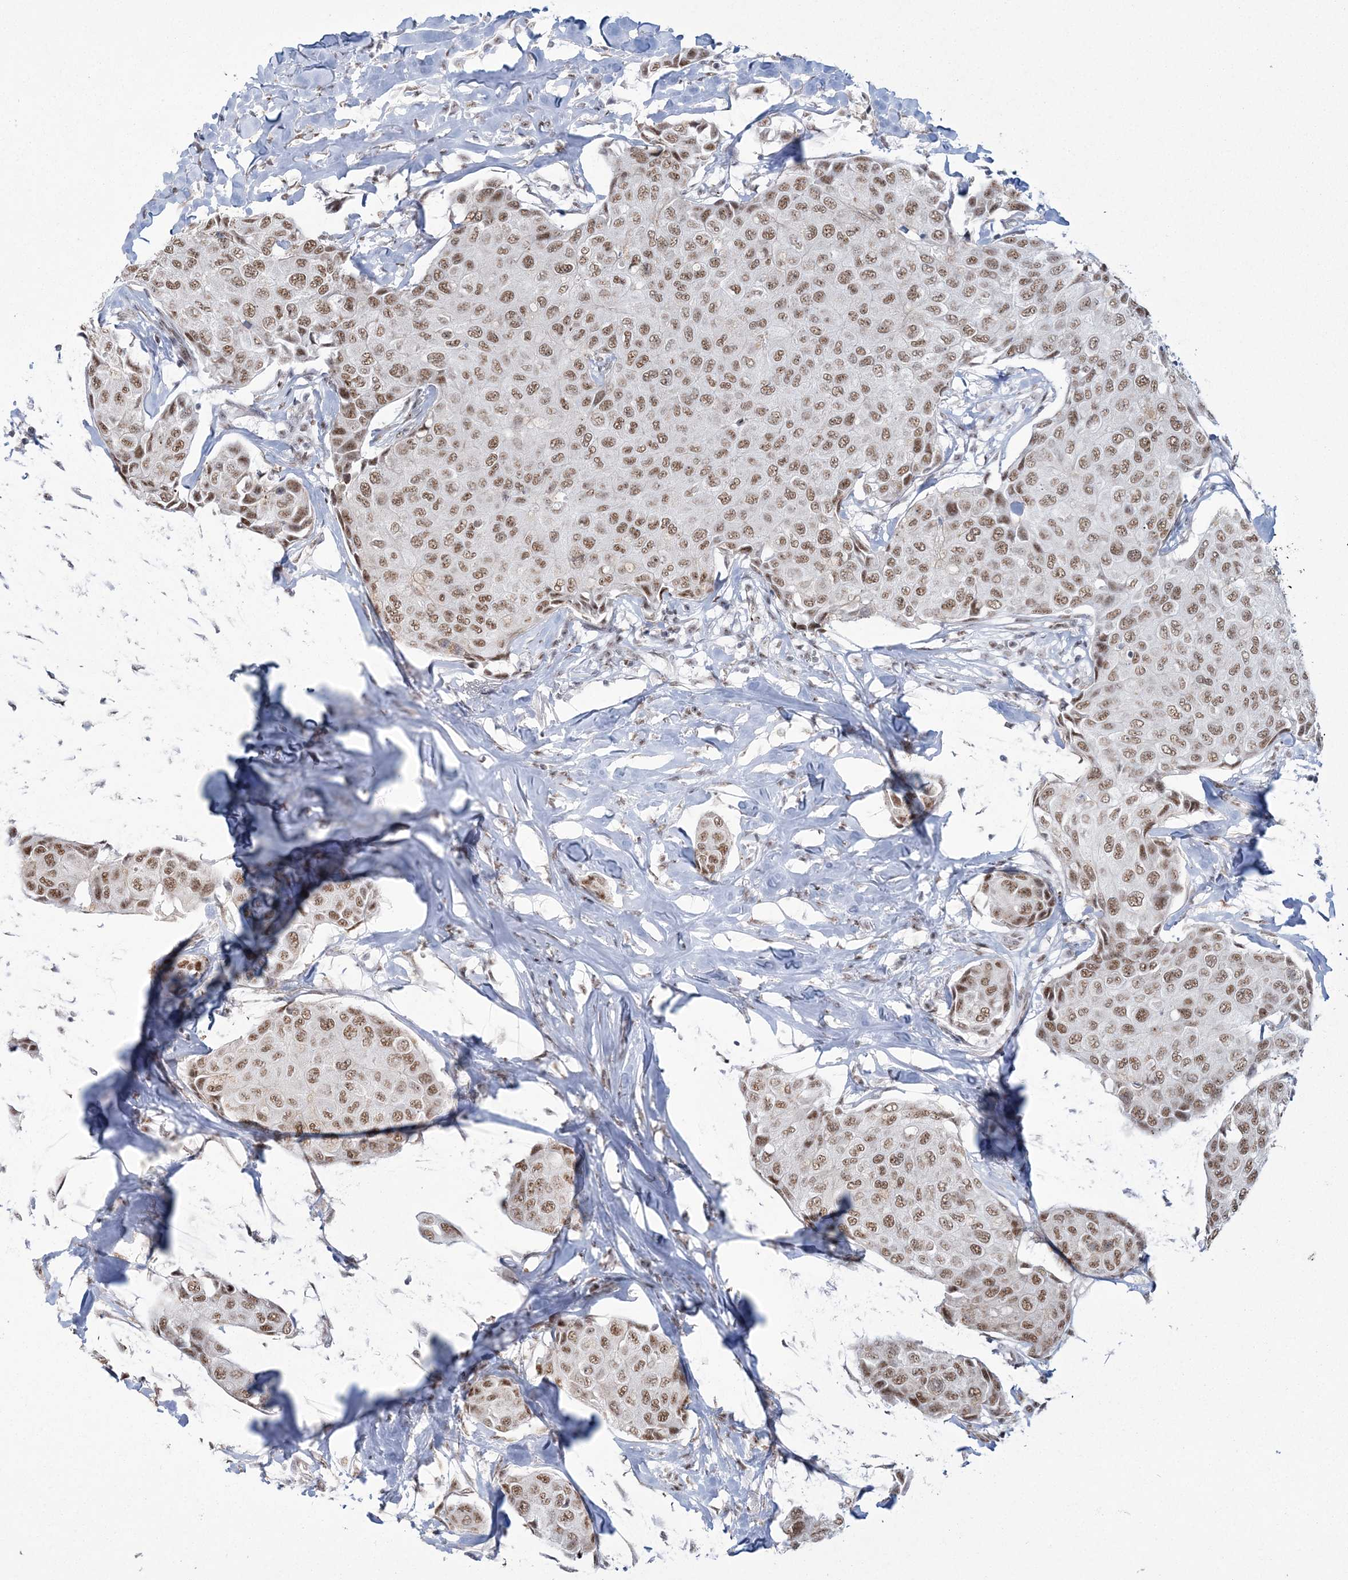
{"staining": {"intensity": "moderate", "quantity": ">75%", "location": "nuclear"}, "tissue": "breast cancer", "cell_type": "Tumor cells", "image_type": "cancer", "snomed": [{"axis": "morphology", "description": "Duct carcinoma"}, {"axis": "topography", "description": "Breast"}], "caption": "This micrograph demonstrates immunohistochemistry staining of human breast cancer (invasive ductal carcinoma), with medium moderate nuclear positivity in approximately >75% of tumor cells.", "gene": "RBM17", "patient": {"sex": "female", "age": 80}}